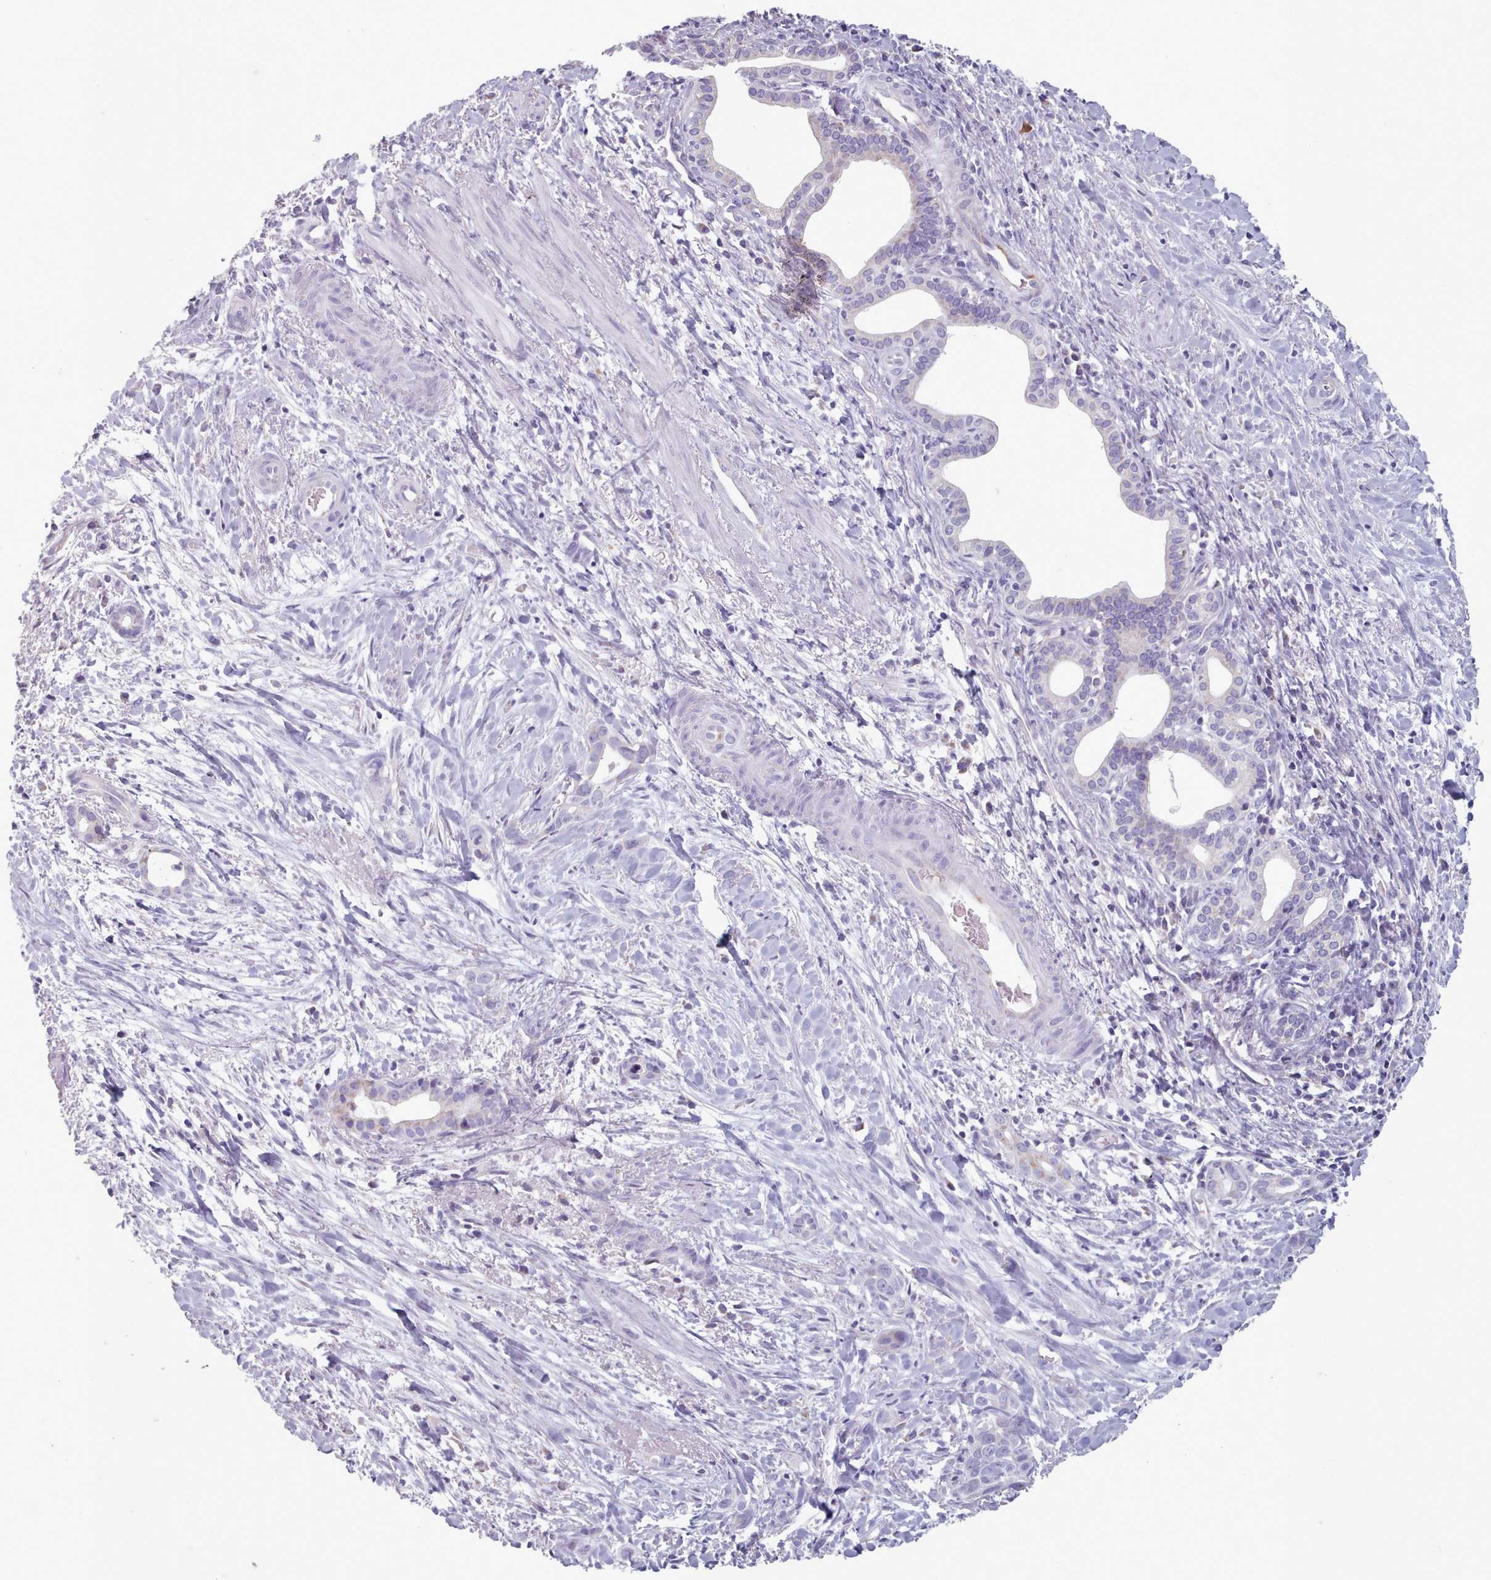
{"staining": {"intensity": "negative", "quantity": "none", "location": "none"}, "tissue": "liver cancer", "cell_type": "Tumor cells", "image_type": "cancer", "snomed": [{"axis": "morphology", "description": "Cholangiocarcinoma"}, {"axis": "topography", "description": "Liver"}], "caption": "Immunohistochemical staining of human liver cancer demonstrates no significant expression in tumor cells.", "gene": "HAO1", "patient": {"sex": "female", "age": 79}}